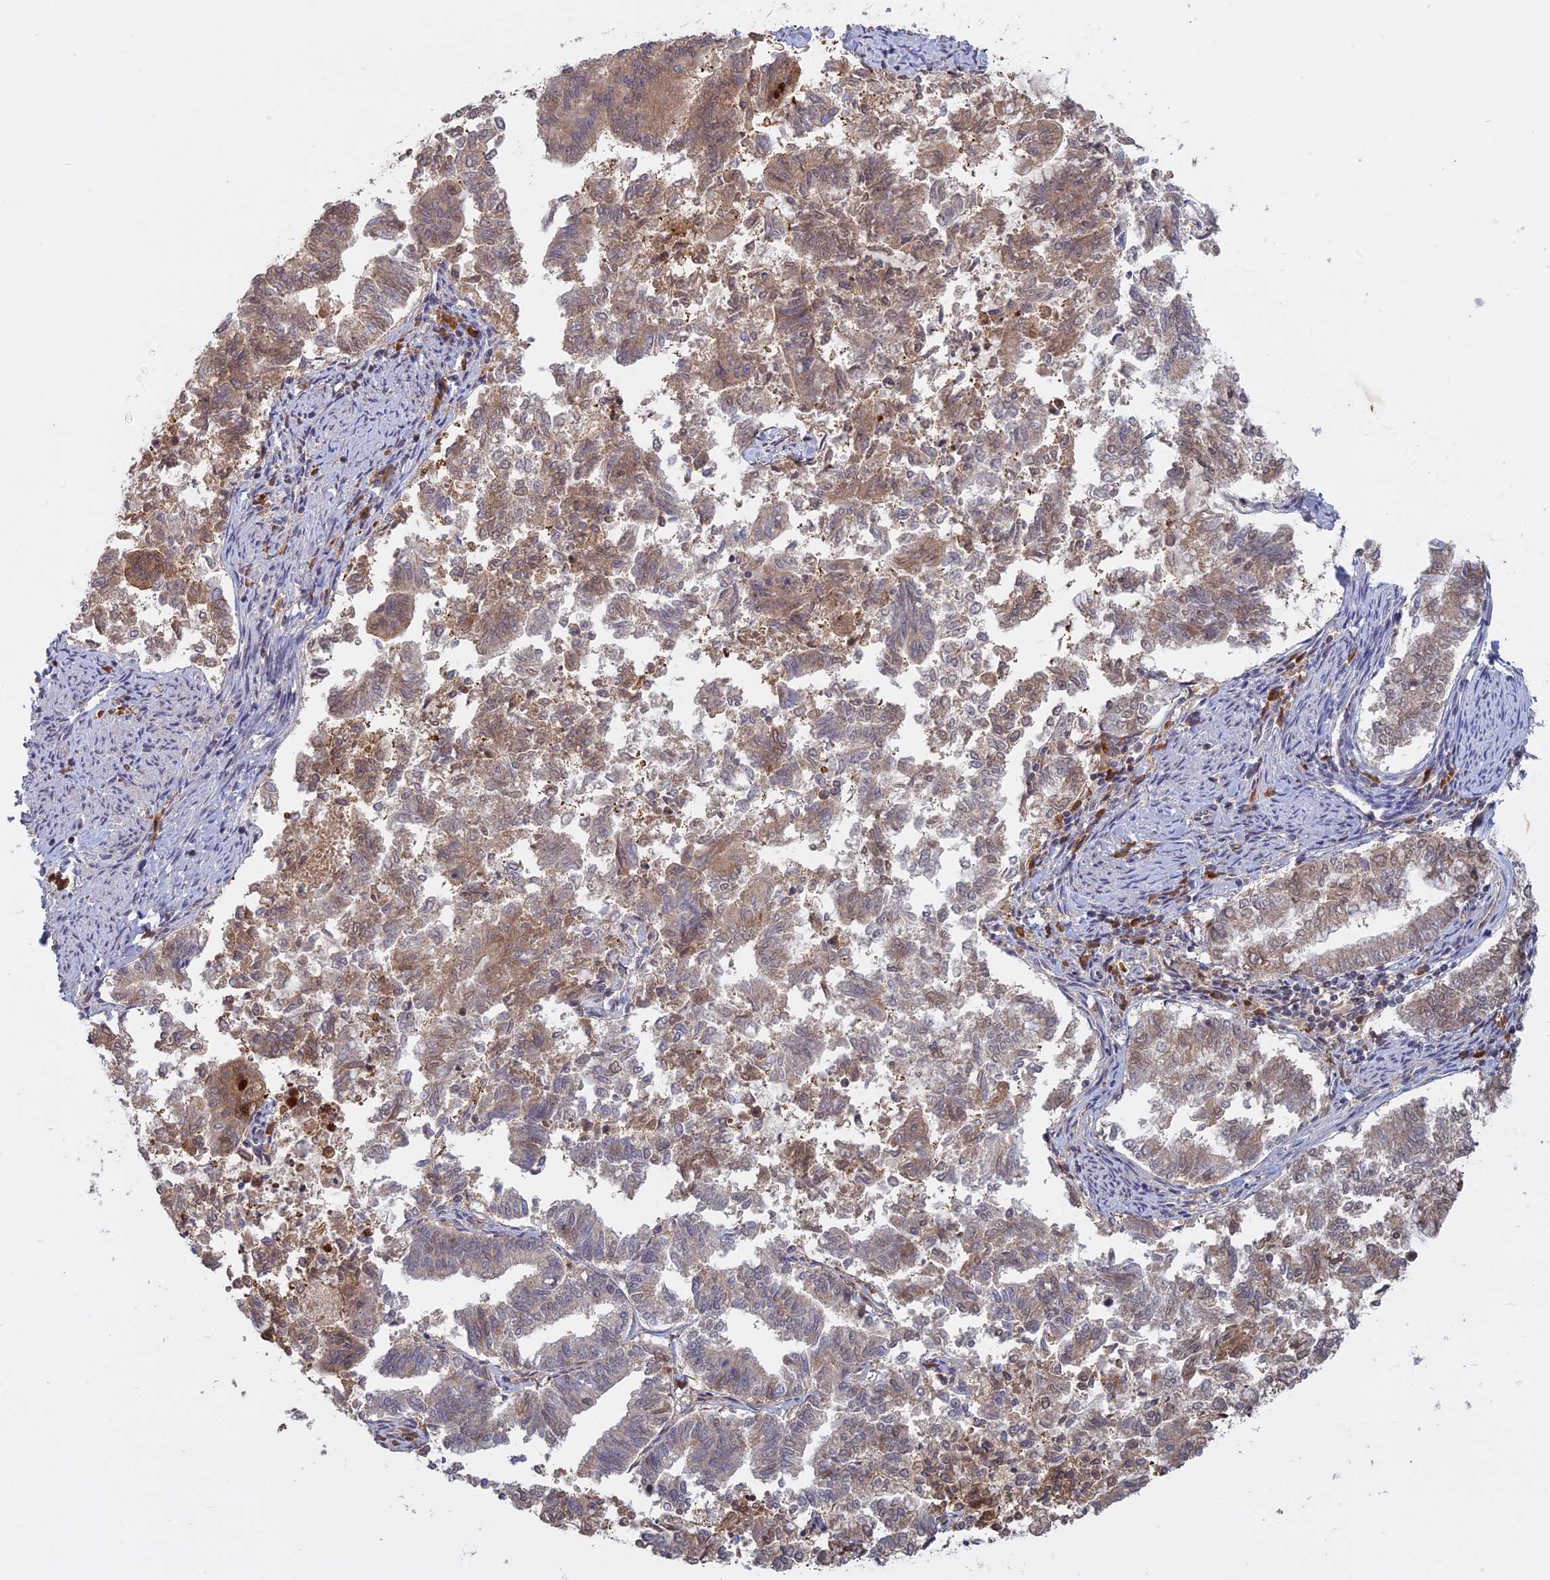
{"staining": {"intensity": "moderate", "quantity": "25%-75%", "location": "cytoplasmic/membranous"}, "tissue": "endometrial cancer", "cell_type": "Tumor cells", "image_type": "cancer", "snomed": [{"axis": "morphology", "description": "Adenocarcinoma, NOS"}, {"axis": "topography", "description": "Endometrium"}], "caption": "IHC histopathology image of human adenocarcinoma (endometrial) stained for a protein (brown), which reveals medium levels of moderate cytoplasmic/membranous positivity in about 25%-75% of tumor cells.", "gene": "TMEM208", "patient": {"sex": "female", "age": 79}}